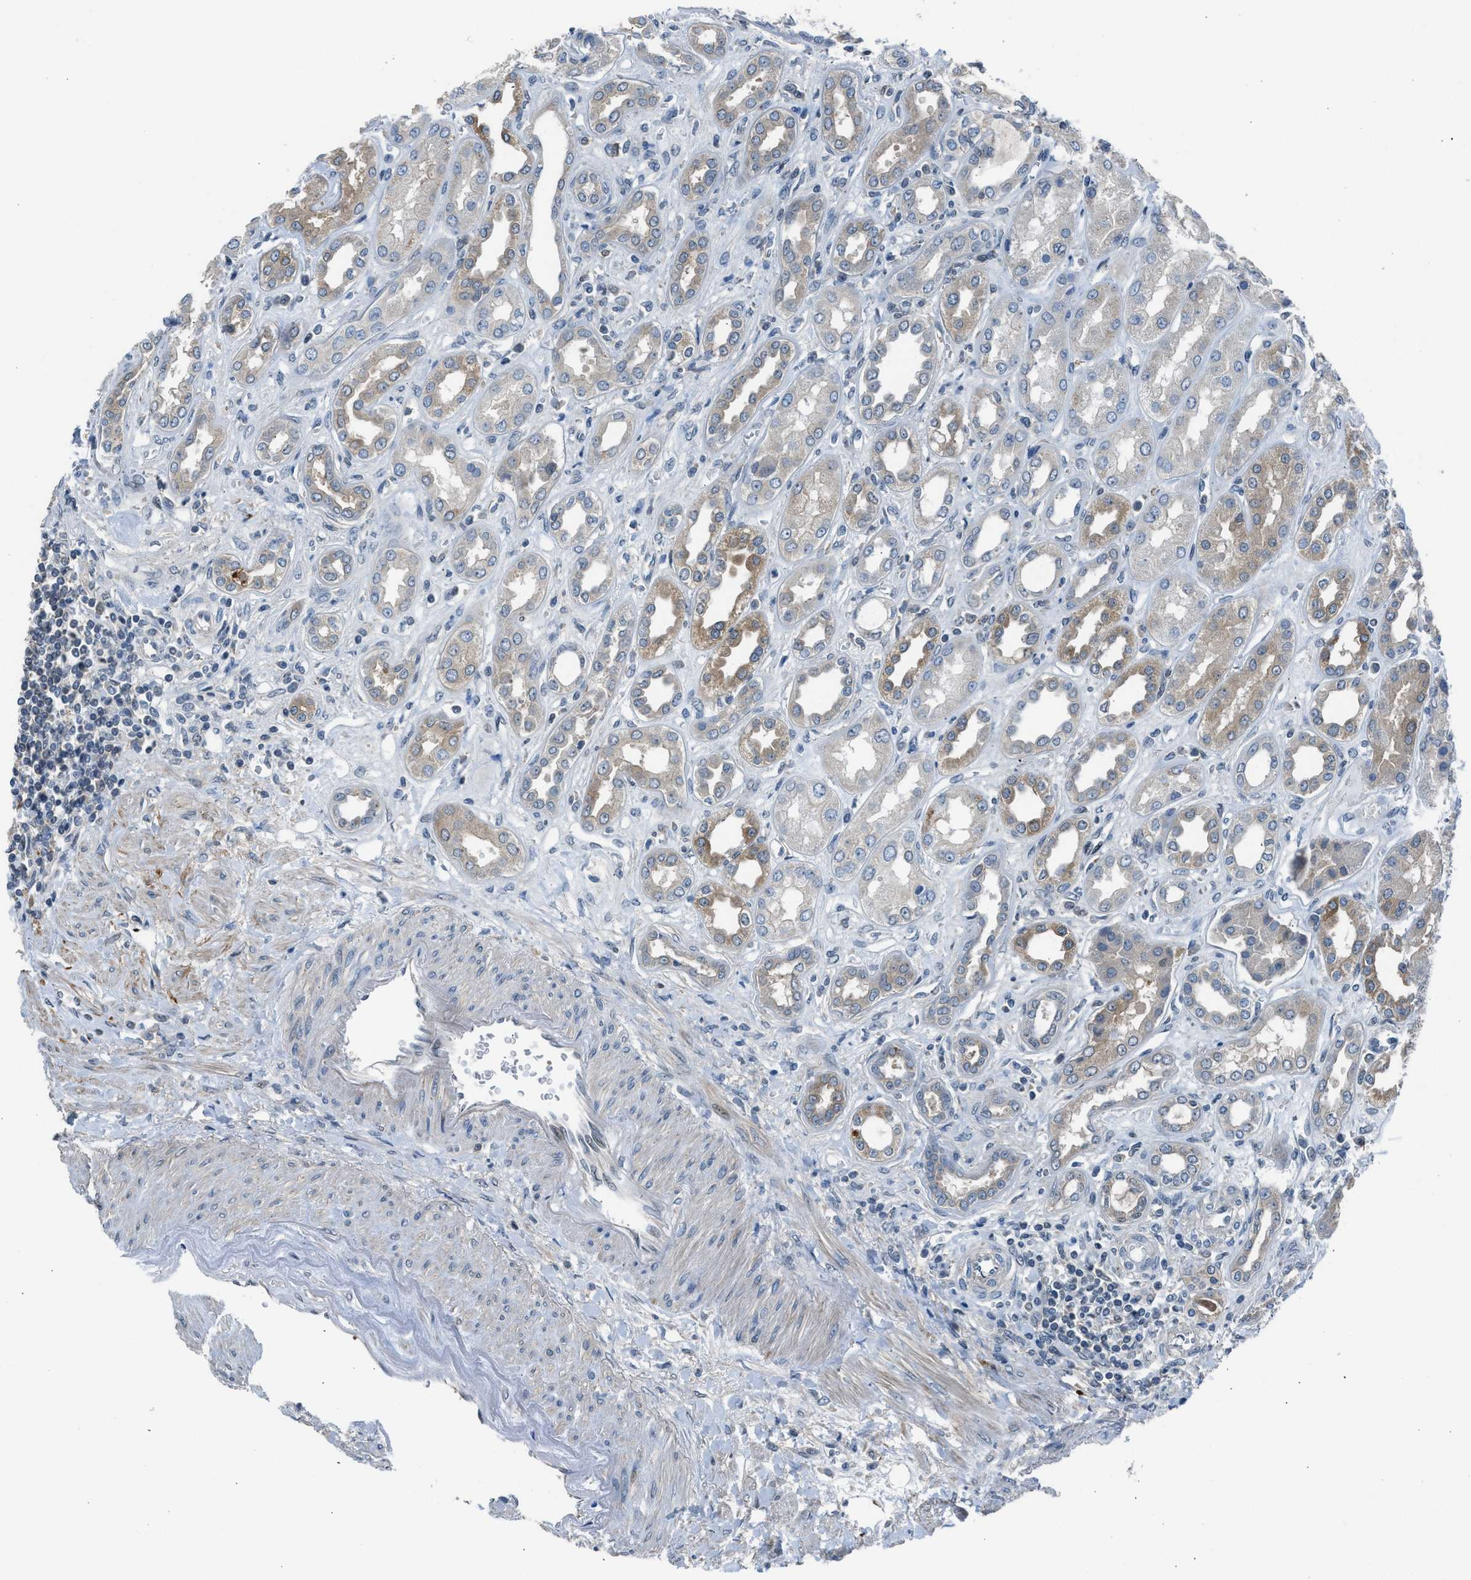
{"staining": {"intensity": "weak", "quantity": "25%-75%", "location": "nuclear"}, "tissue": "kidney", "cell_type": "Cells in glomeruli", "image_type": "normal", "snomed": [{"axis": "morphology", "description": "Normal tissue, NOS"}, {"axis": "topography", "description": "Kidney"}], "caption": "DAB immunohistochemical staining of unremarkable human kidney shows weak nuclear protein positivity in about 25%-75% of cells in glomeruli.", "gene": "LMLN", "patient": {"sex": "male", "age": 59}}